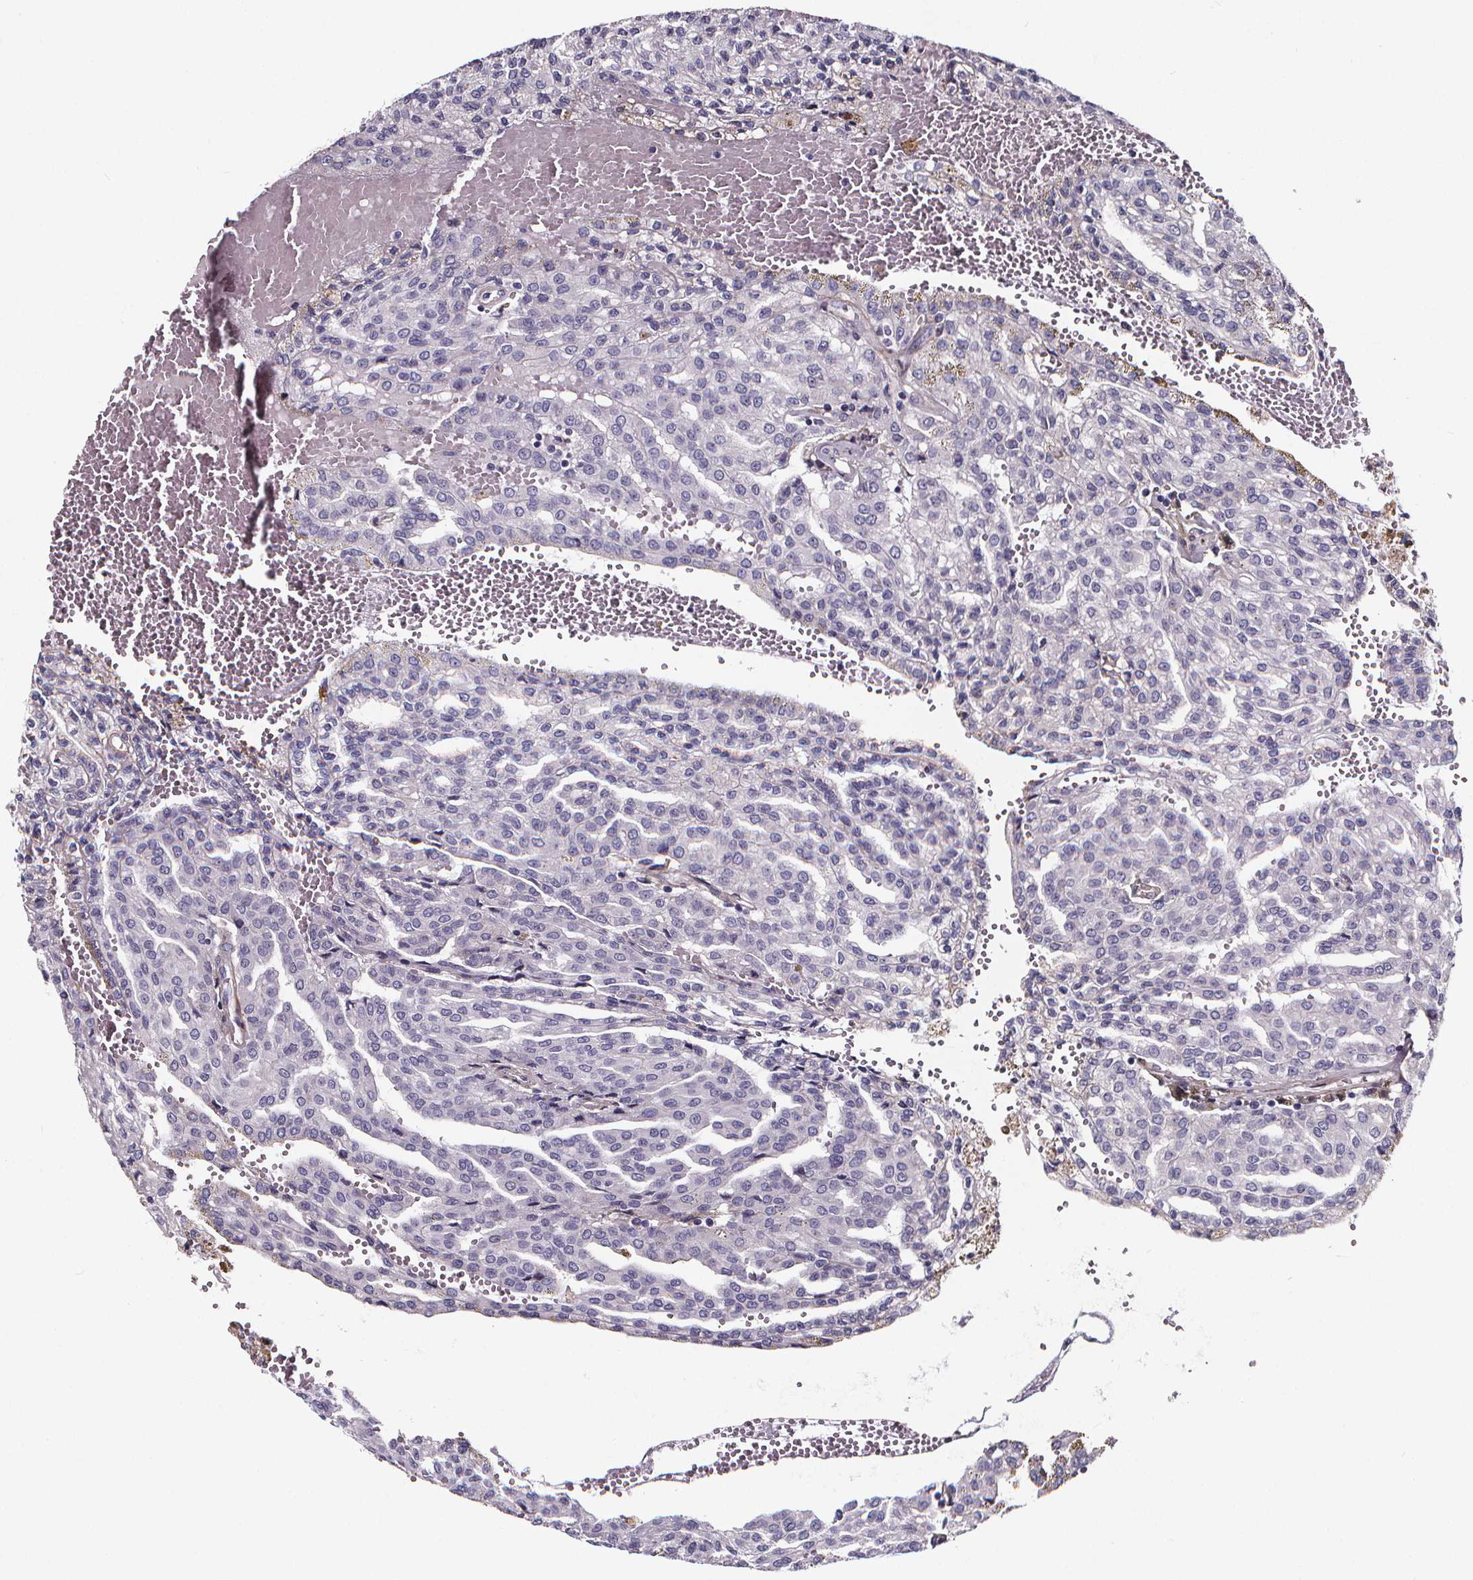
{"staining": {"intensity": "negative", "quantity": "none", "location": "none"}, "tissue": "renal cancer", "cell_type": "Tumor cells", "image_type": "cancer", "snomed": [{"axis": "morphology", "description": "Adenocarcinoma, NOS"}, {"axis": "topography", "description": "Kidney"}], "caption": "Renal cancer (adenocarcinoma) was stained to show a protein in brown. There is no significant staining in tumor cells.", "gene": "AEBP1", "patient": {"sex": "male", "age": 63}}